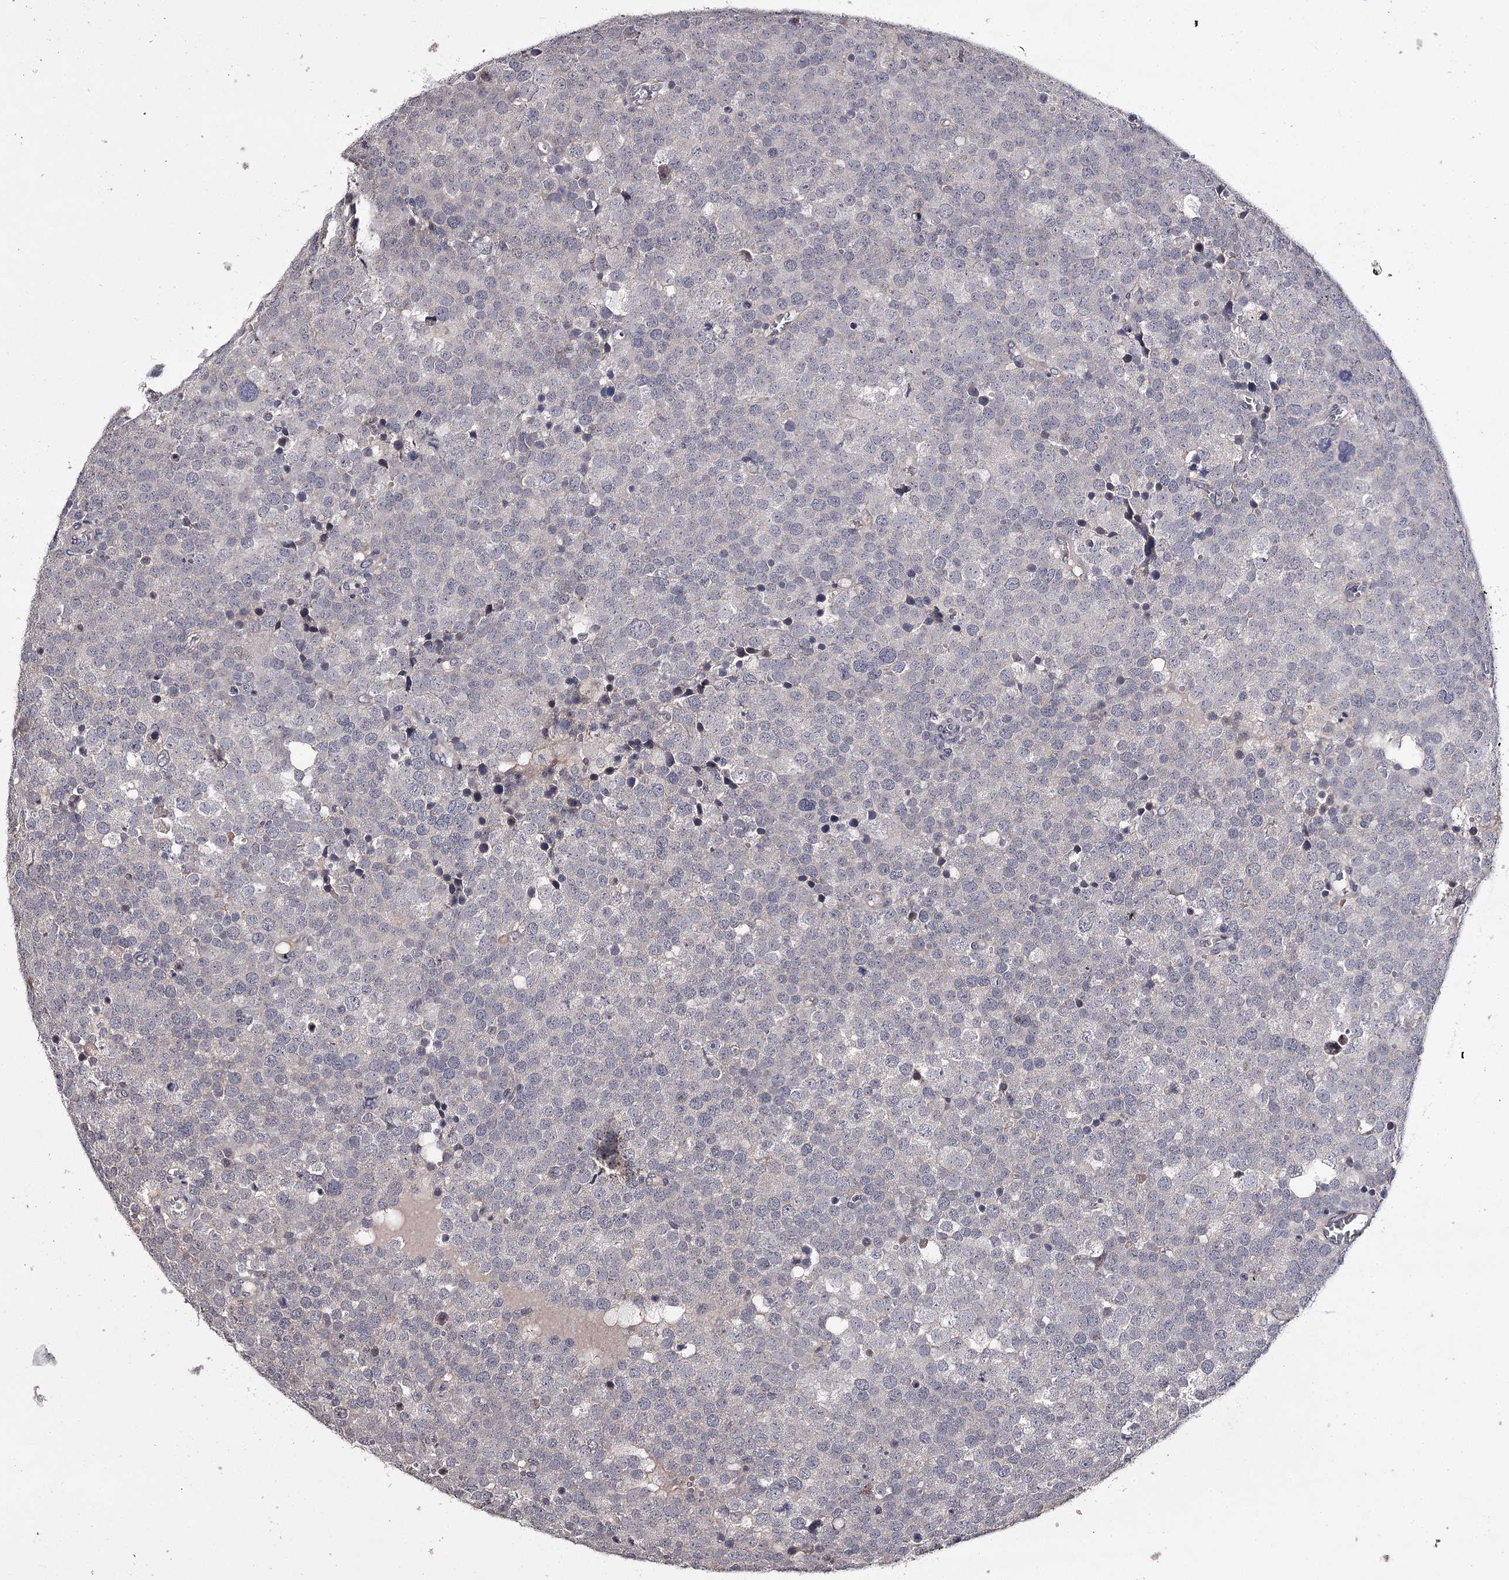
{"staining": {"intensity": "negative", "quantity": "none", "location": "none"}, "tissue": "testis cancer", "cell_type": "Tumor cells", "image_type": "cancer", "snomed": [{"axis": "morphology", "description": "Seminoma, NOS"}, {"axis": "topography", "description": "Testis"}], "caption": "DAB immunohistochemical staining of testis cancer (seminoma) reveals no significant positivity in tumor cells. (Immunohistochemistry, brightfield microscopy, high magnification).", "gene": "PRM2", "patient": {"sex": "male", "age": 71}}